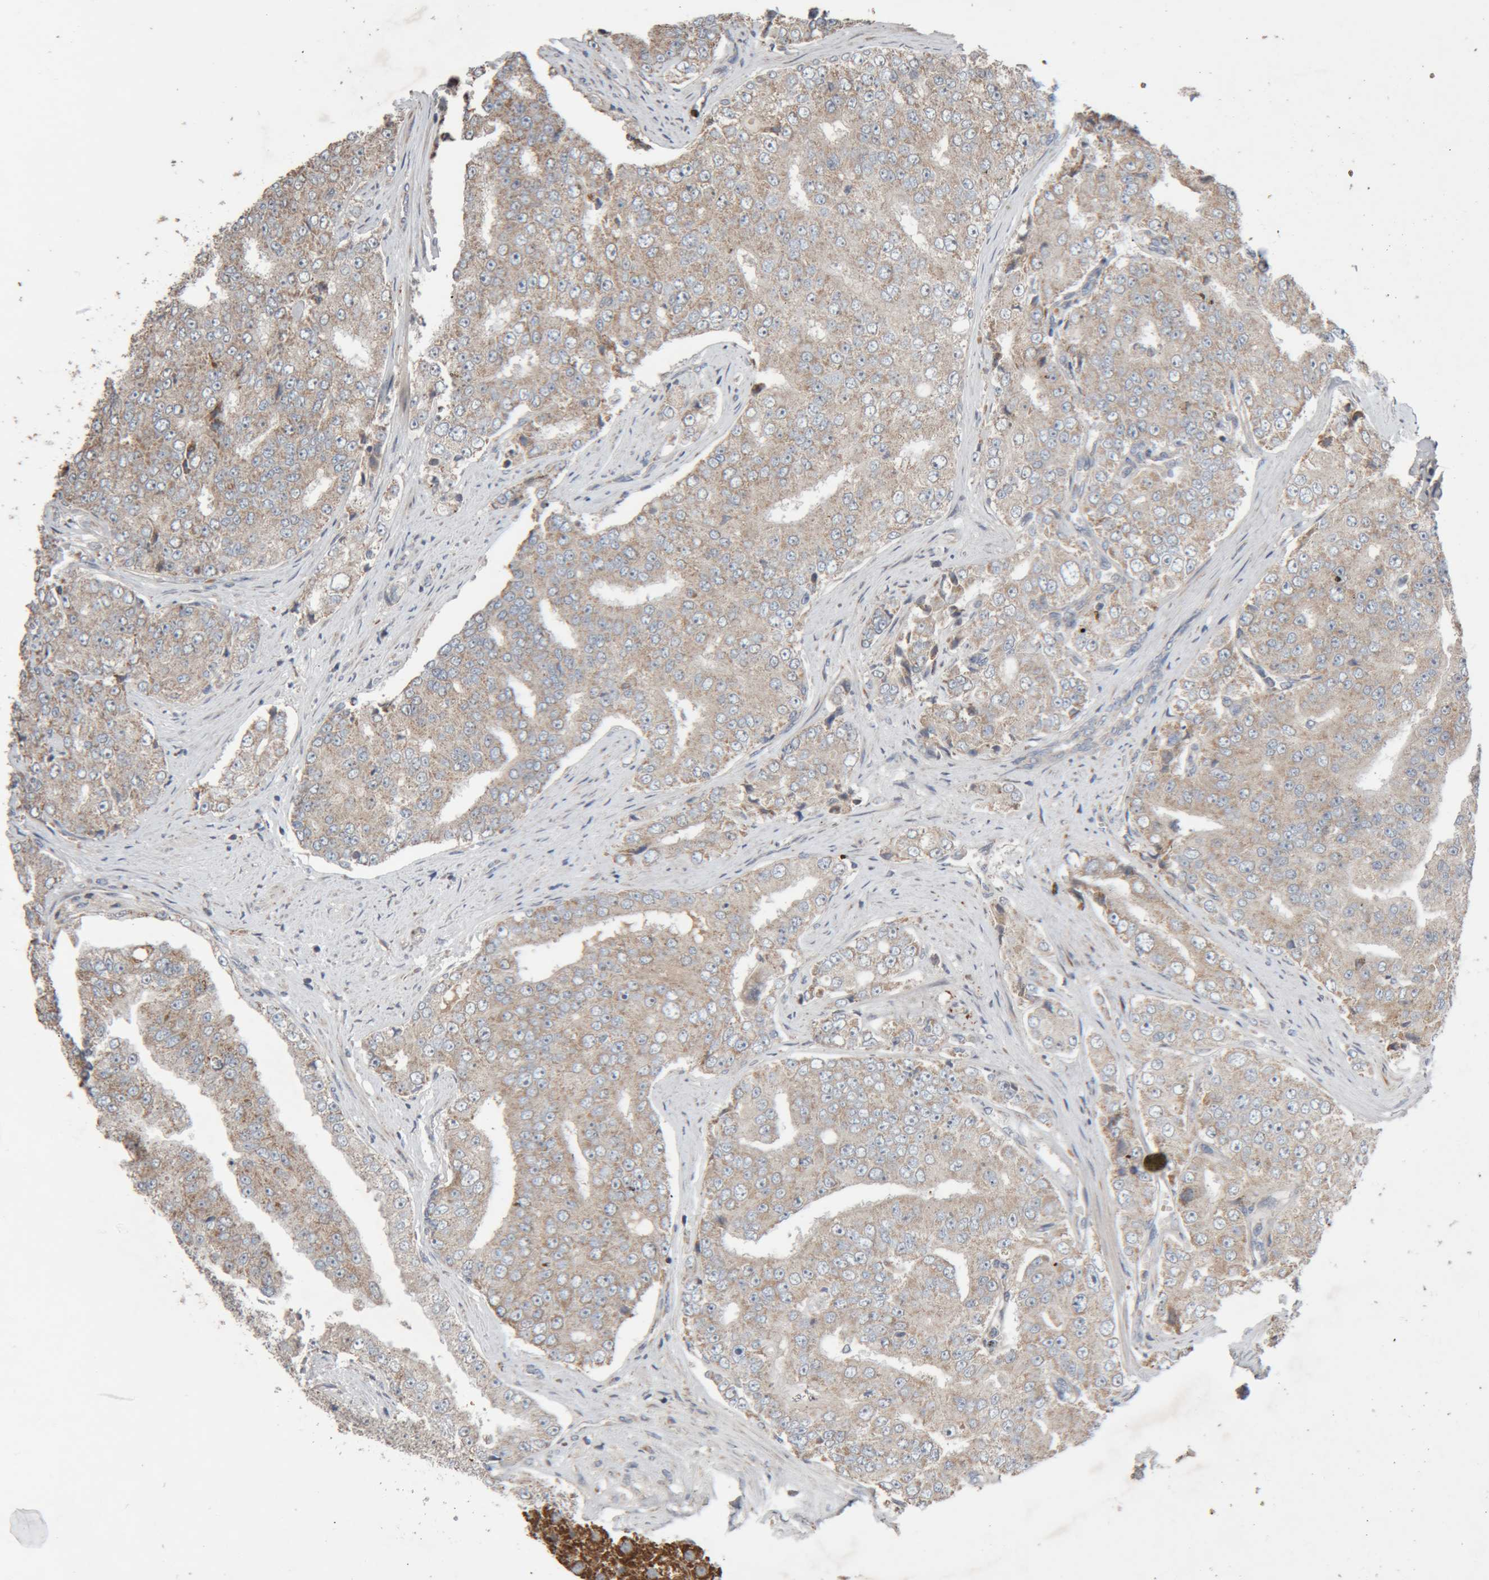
{"staining": {"intensity": "weak", "quantity": ">75%", "location": "cytoplasmic/membranous"}, "tissue": "prostate cancer", "cell_type": "Tumor cells", "image_type": "cancer", "snomed": [{"axis": "morphology", "description": "Adenocarcinoma, High grade"}, {"axis": "topography", "description": "Prostate"}], "caption": "Immunohistochemical staining of prostate cancer (high-grade adenocarcinoma) shows low levels of weak cytoplasmic/membranous positivity in about >75% of tumor cells.", "gene": "KIF21B", "patient": {"sex": "male", "age": 58}}